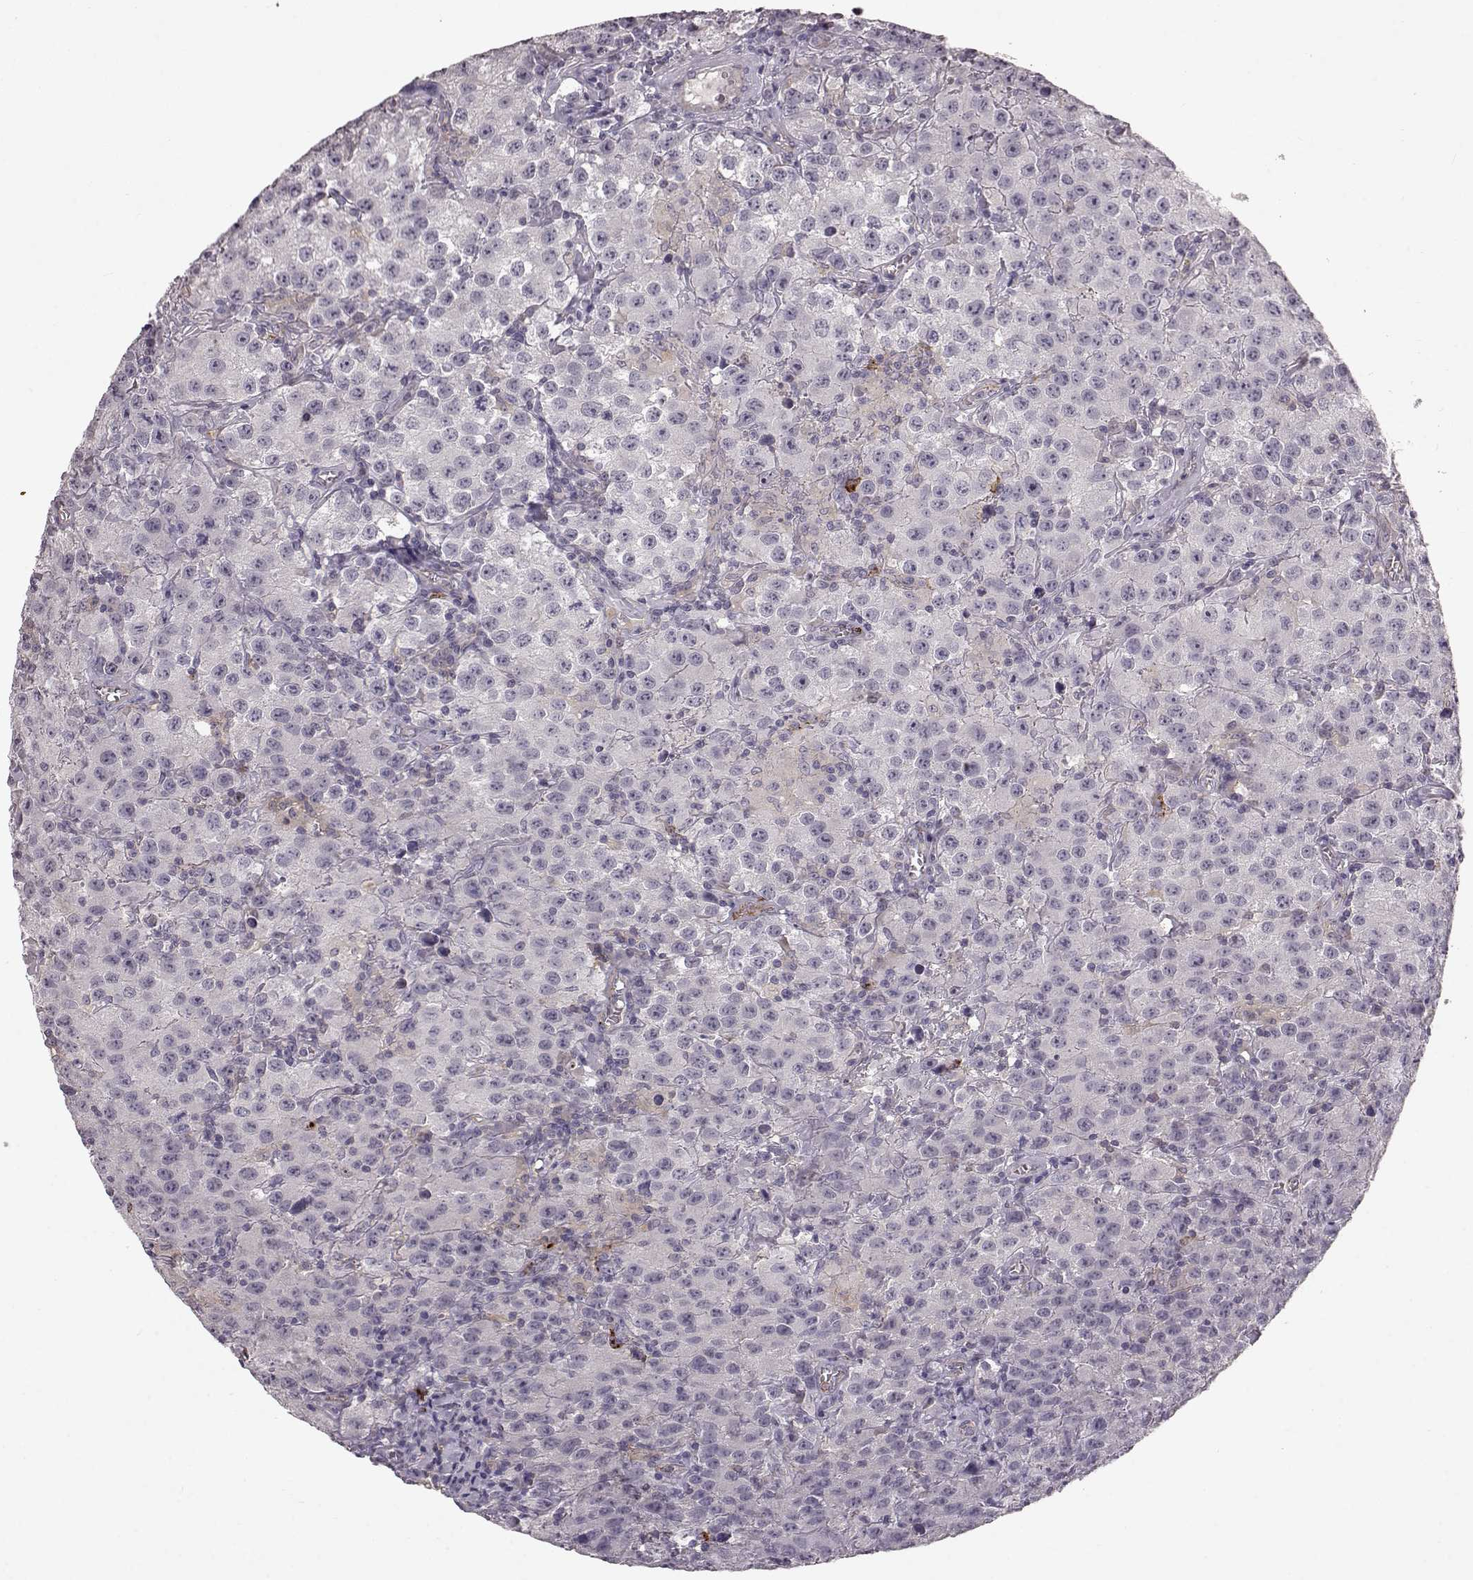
{"staining": {"intensity": "negative", "quantity": "none", "location": "none"}, "tissue": "testis cancer", "cell_type": "Tumor cells", "image_type": "cancer", "snomed": [{"axis": "morphology", "description": "Seminoma, NOS"}, {"axis": "topography", "description": "Testis"}], "caption": "This is a micrograph of immunohistochemistry staining of testis seminoma, which shows no staining in tumor cells.", "gene": "CCNF", "patient": {"sex": "male", "age": 52}}